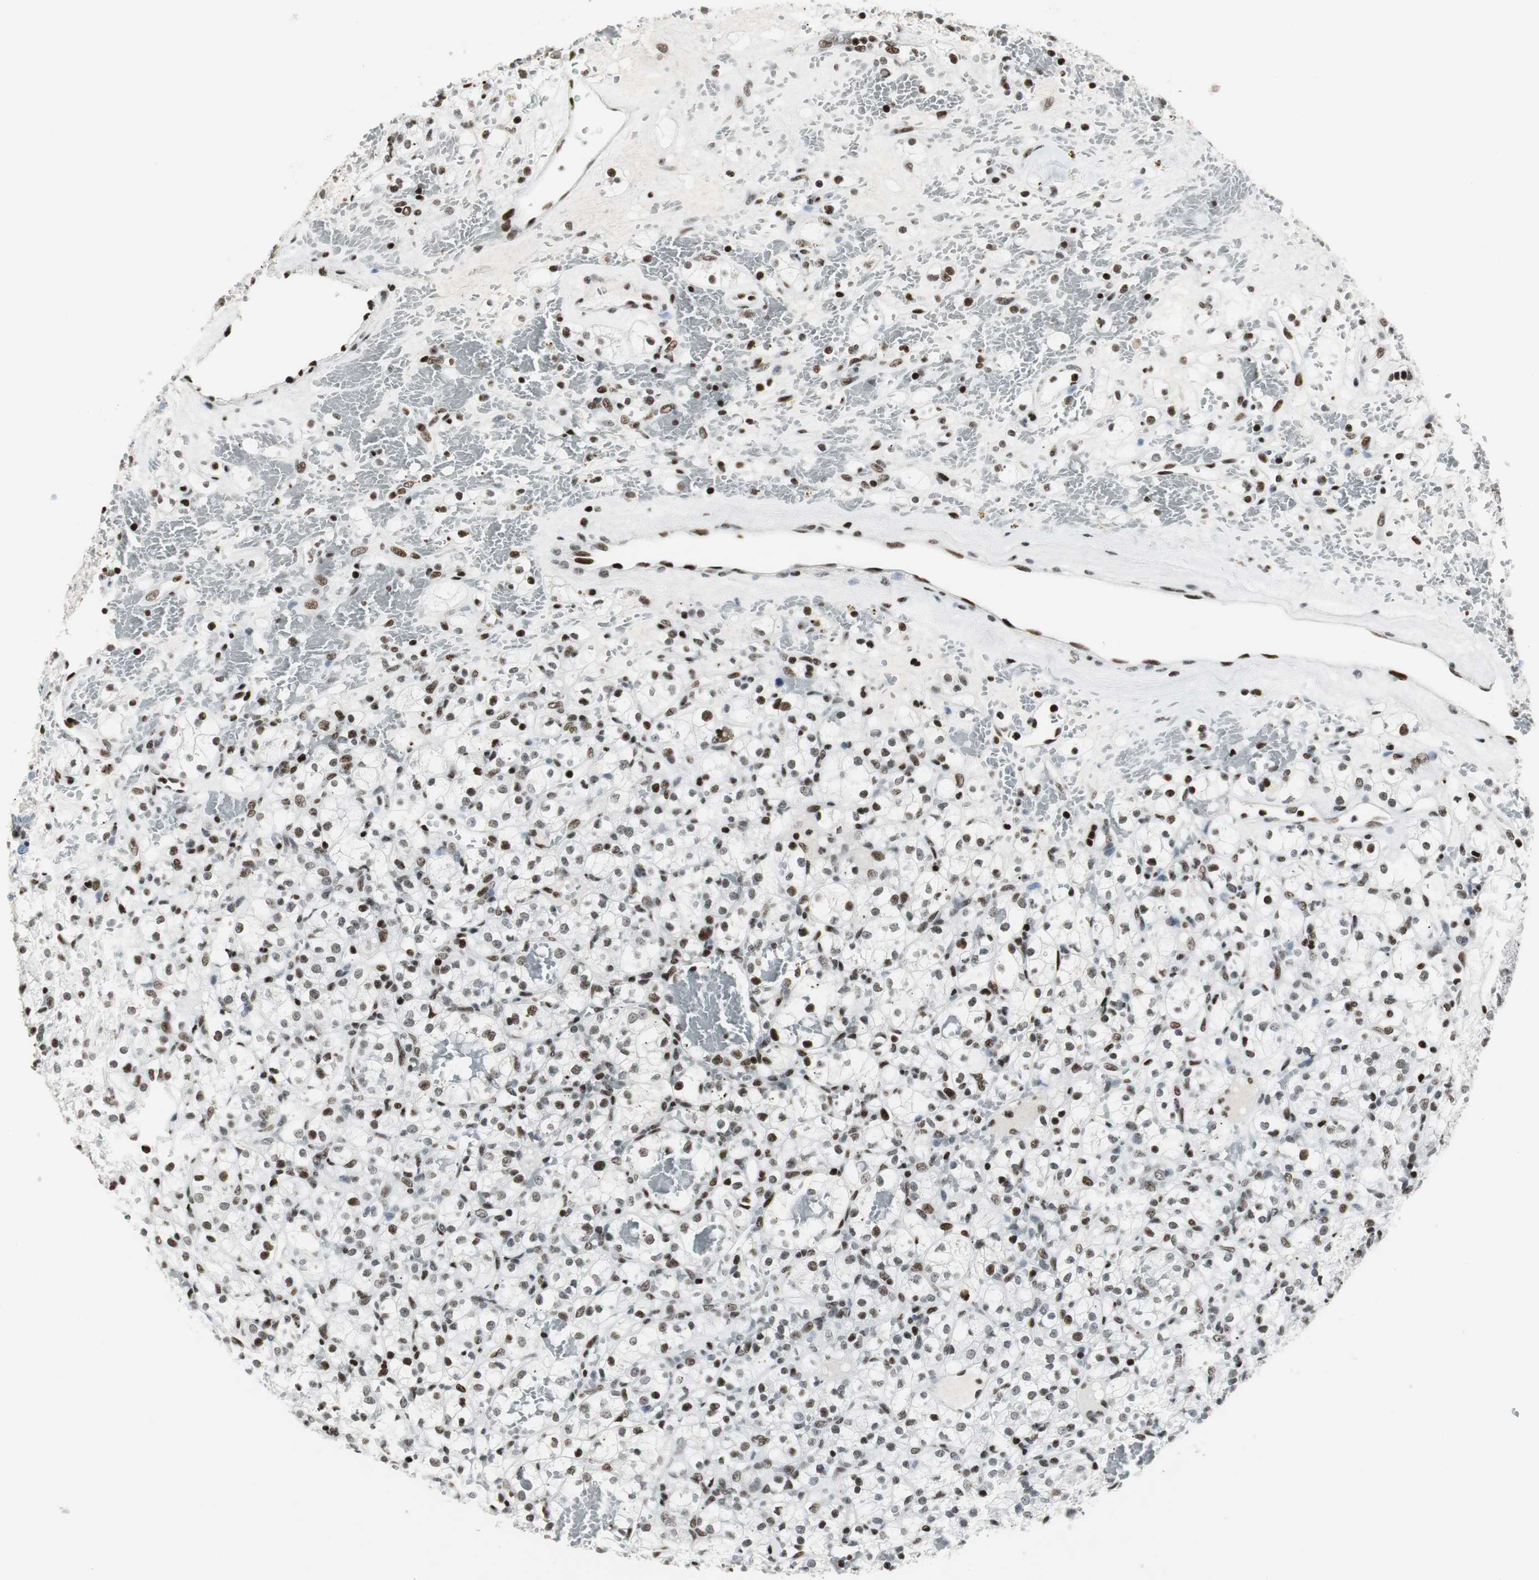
{"staining": {"intensity": "moderate", "quantity": "25%-75%", "location": "nuclear"}, "tissue": "renal cancer", "cell_type": "Tumor cells", "image_type": "cancer", "snomed": [{"axis": "morphology", "description": "Adenocarcinoma, NOS"}, {"axis": "topography", "description": "Kidney"}], "caption": "There is medium levels of moderate nuclear positivity in tumor cells of renal cancer (adenocarcinoma), as demonstrated by immunohistochemical staining (brown color).", "gene": "RBBP4", "patient": {"sex": "female", "age": 60}}